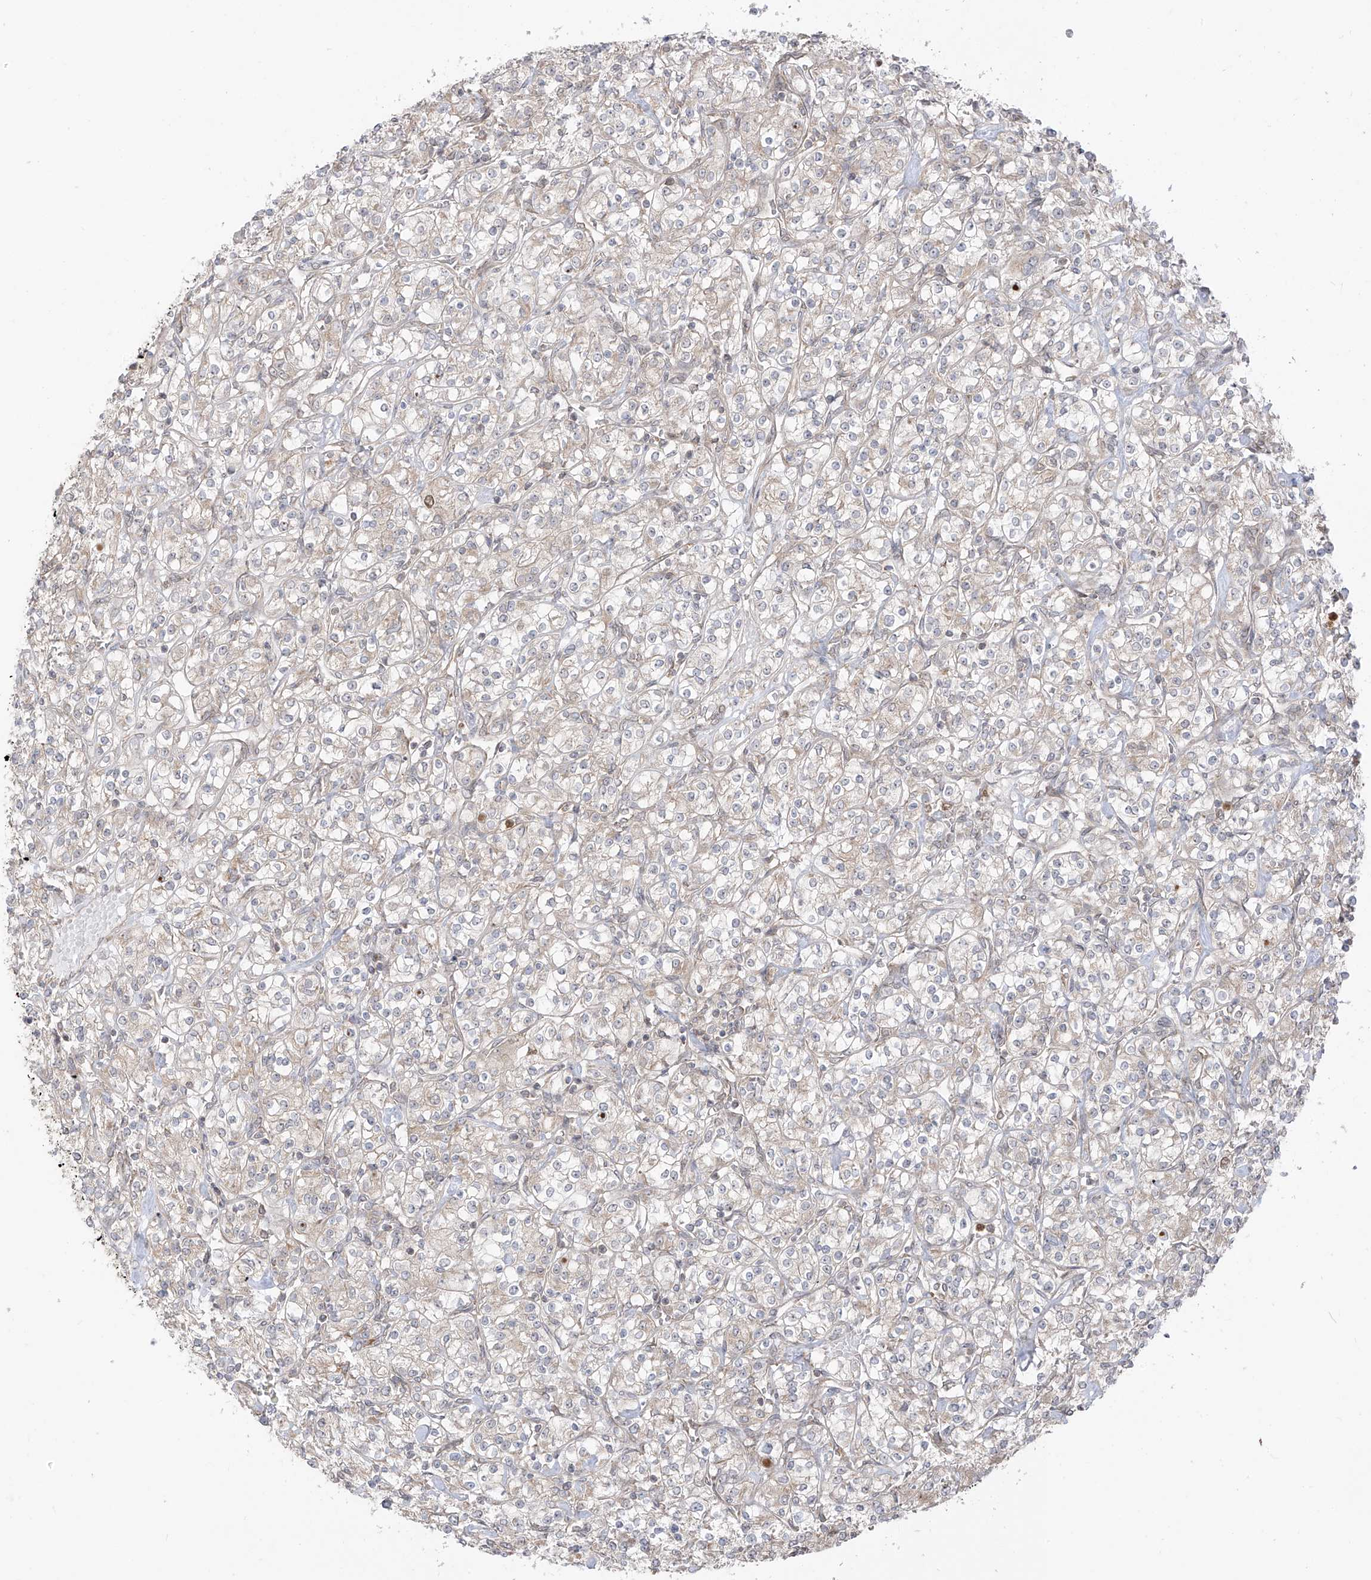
{"staining": {"intensity": "negative", "quantity": "none", "location": "none"}, "tissue": "renal cancer", "cell_type": "Tumor cells", "image_type": "cancer", "snomed": [{"axis": "morphology", "description": "Adenocarcinoma, NOS"}, {"axis": "topography", "description": "Kidney"}], "caption": "Immunohistochemistry (IHC) of human adenocarcinoma (renal) demonstrates no staining in tumor cells.", "gene": "PDE11A", "patient": {"sex": "male", "age": 77}}